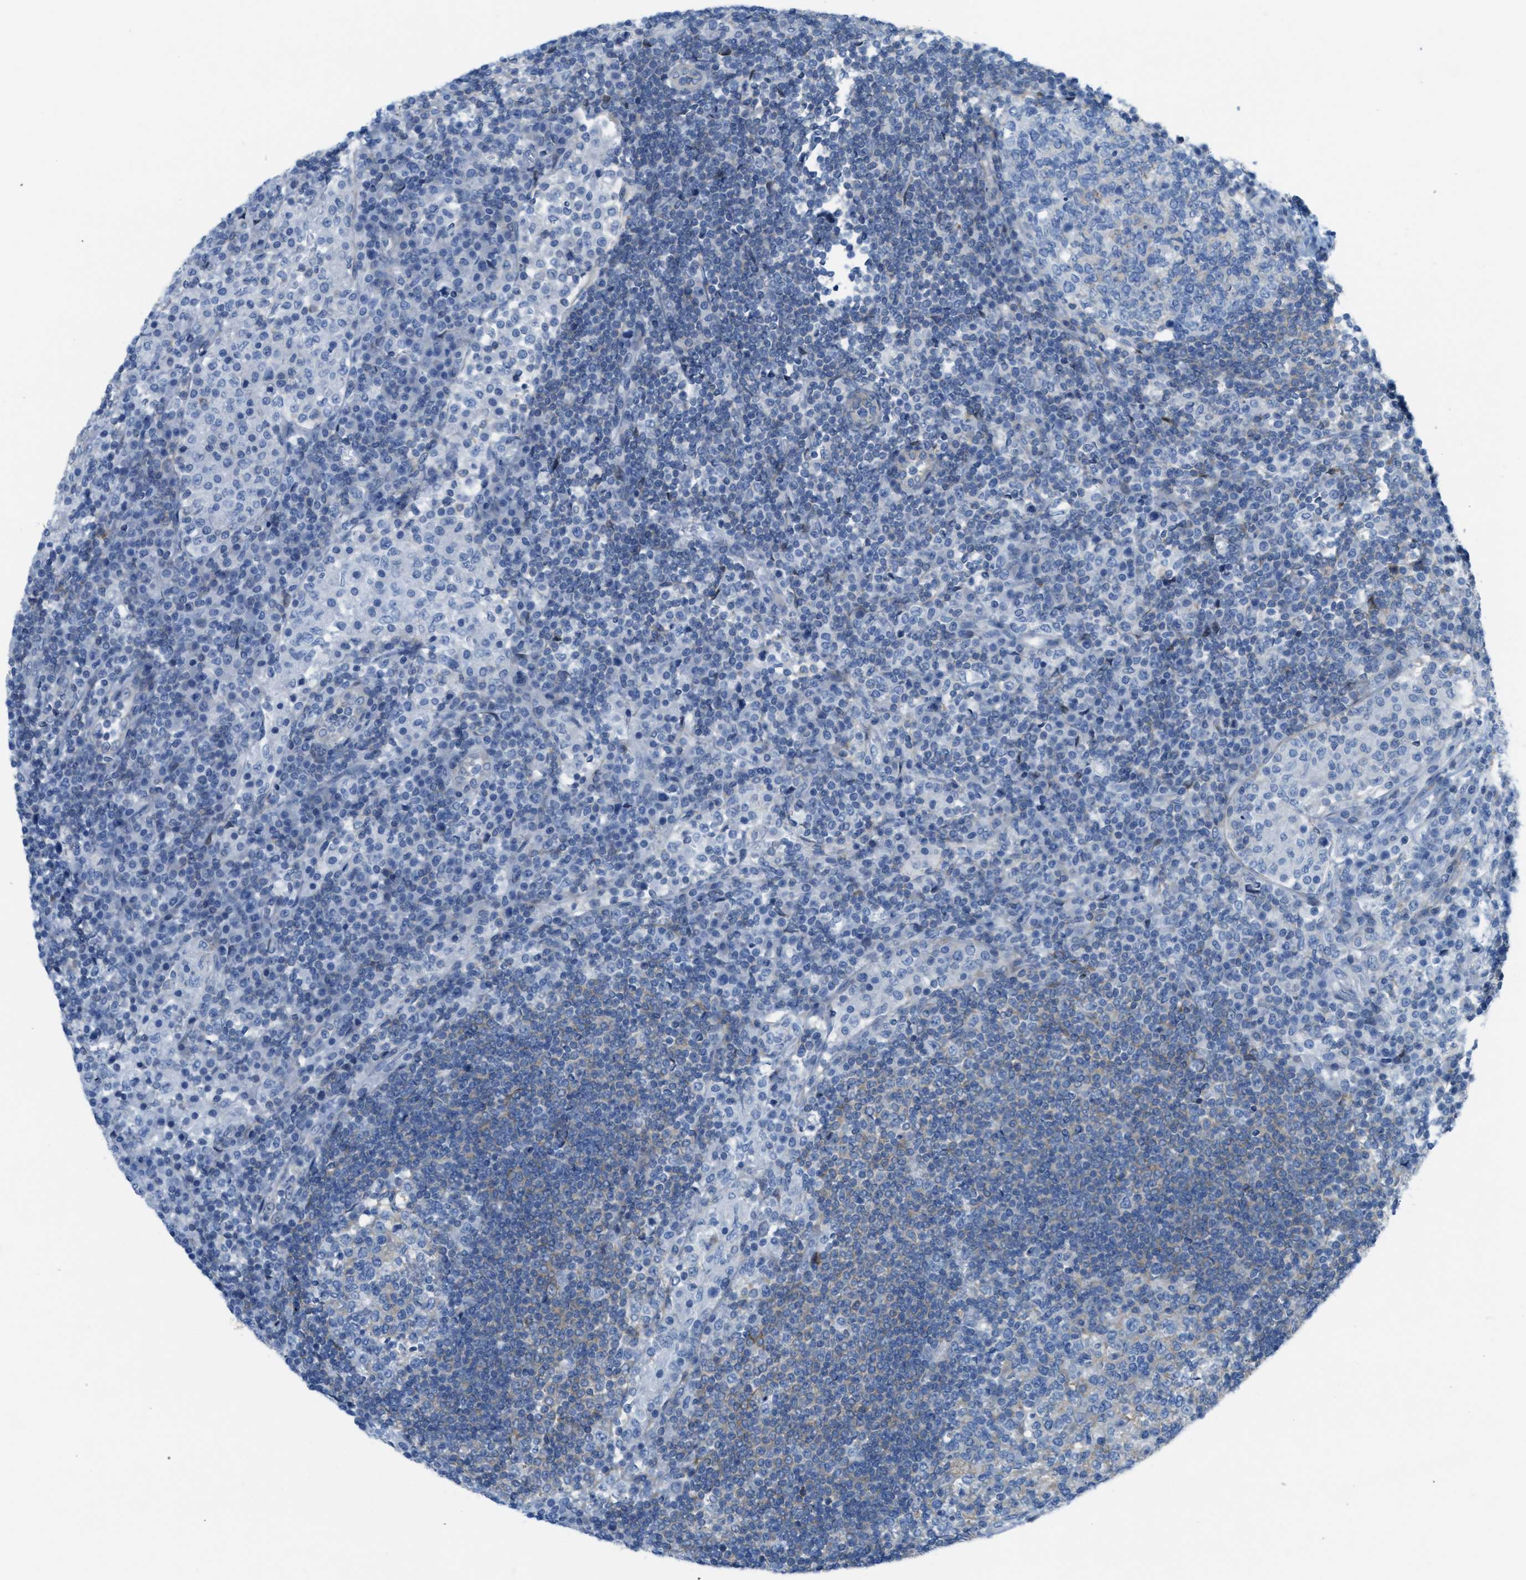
{"staining": {"intensity": "negative", "quantity": "none", "location": "none"}, "tissue": "lymph node", "cell_type": "Germinal center cells", "image_type": "normal", "snomed": [{"axis": "morphology", "description": "Normal tissue, NOS"}, {"axis": "topography", "description": "Lymph node"}], "caption": "Normal lymph node was stained to show a protein in brown. There is no significant staining in germinal center cells. (Brightfield microscopy of DAB (3,3'-diaminobenzidine) immunohistochemistry (IHC) at high magnification).", "gene": "ASGR1", "patient": {"sex": "female", "age": 53}}